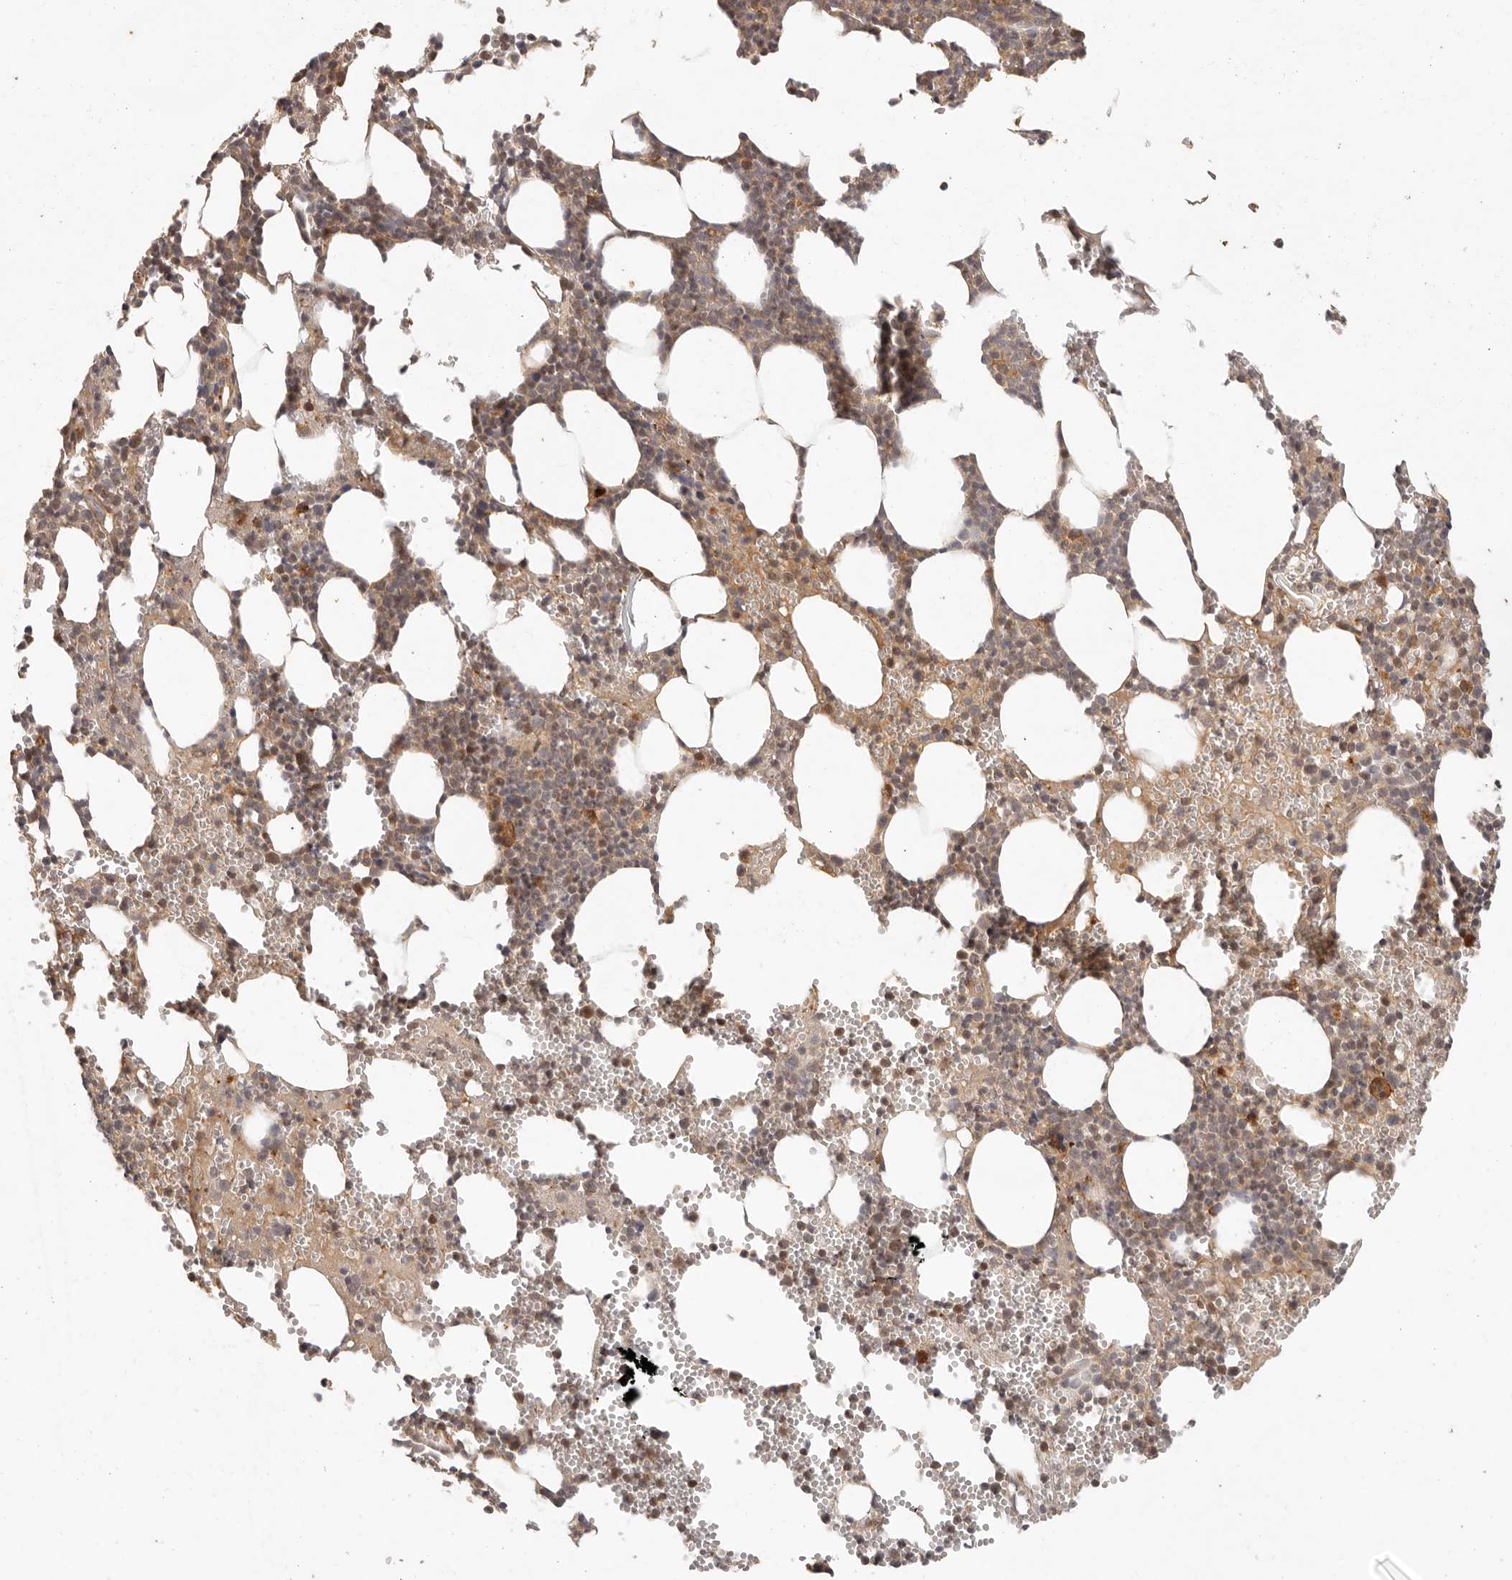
{"staining": {"intensity": "weak", "quantity": ">75%", "location": "cytoplasmic/membranous"}, "tissue": "bone marrow", "cell_type": "Hematopoietic cells", "image_type": "normal", "snomed": [{"axis": "morphology", "description": "Normal tissue, NOS"}, {"axis": "topography", "description": "Bone marrow"}], "caption": "The micrograph displays staining of benign bone marrow, revealing weak cytoplasmic/membranous protein staining (brown color) within hematopoietic cells. The protein of interest is shown in brown color, while the nuclei are stained blue.", "gene": "VIPR1", "patient": {"sex": "female", "age": 67}}